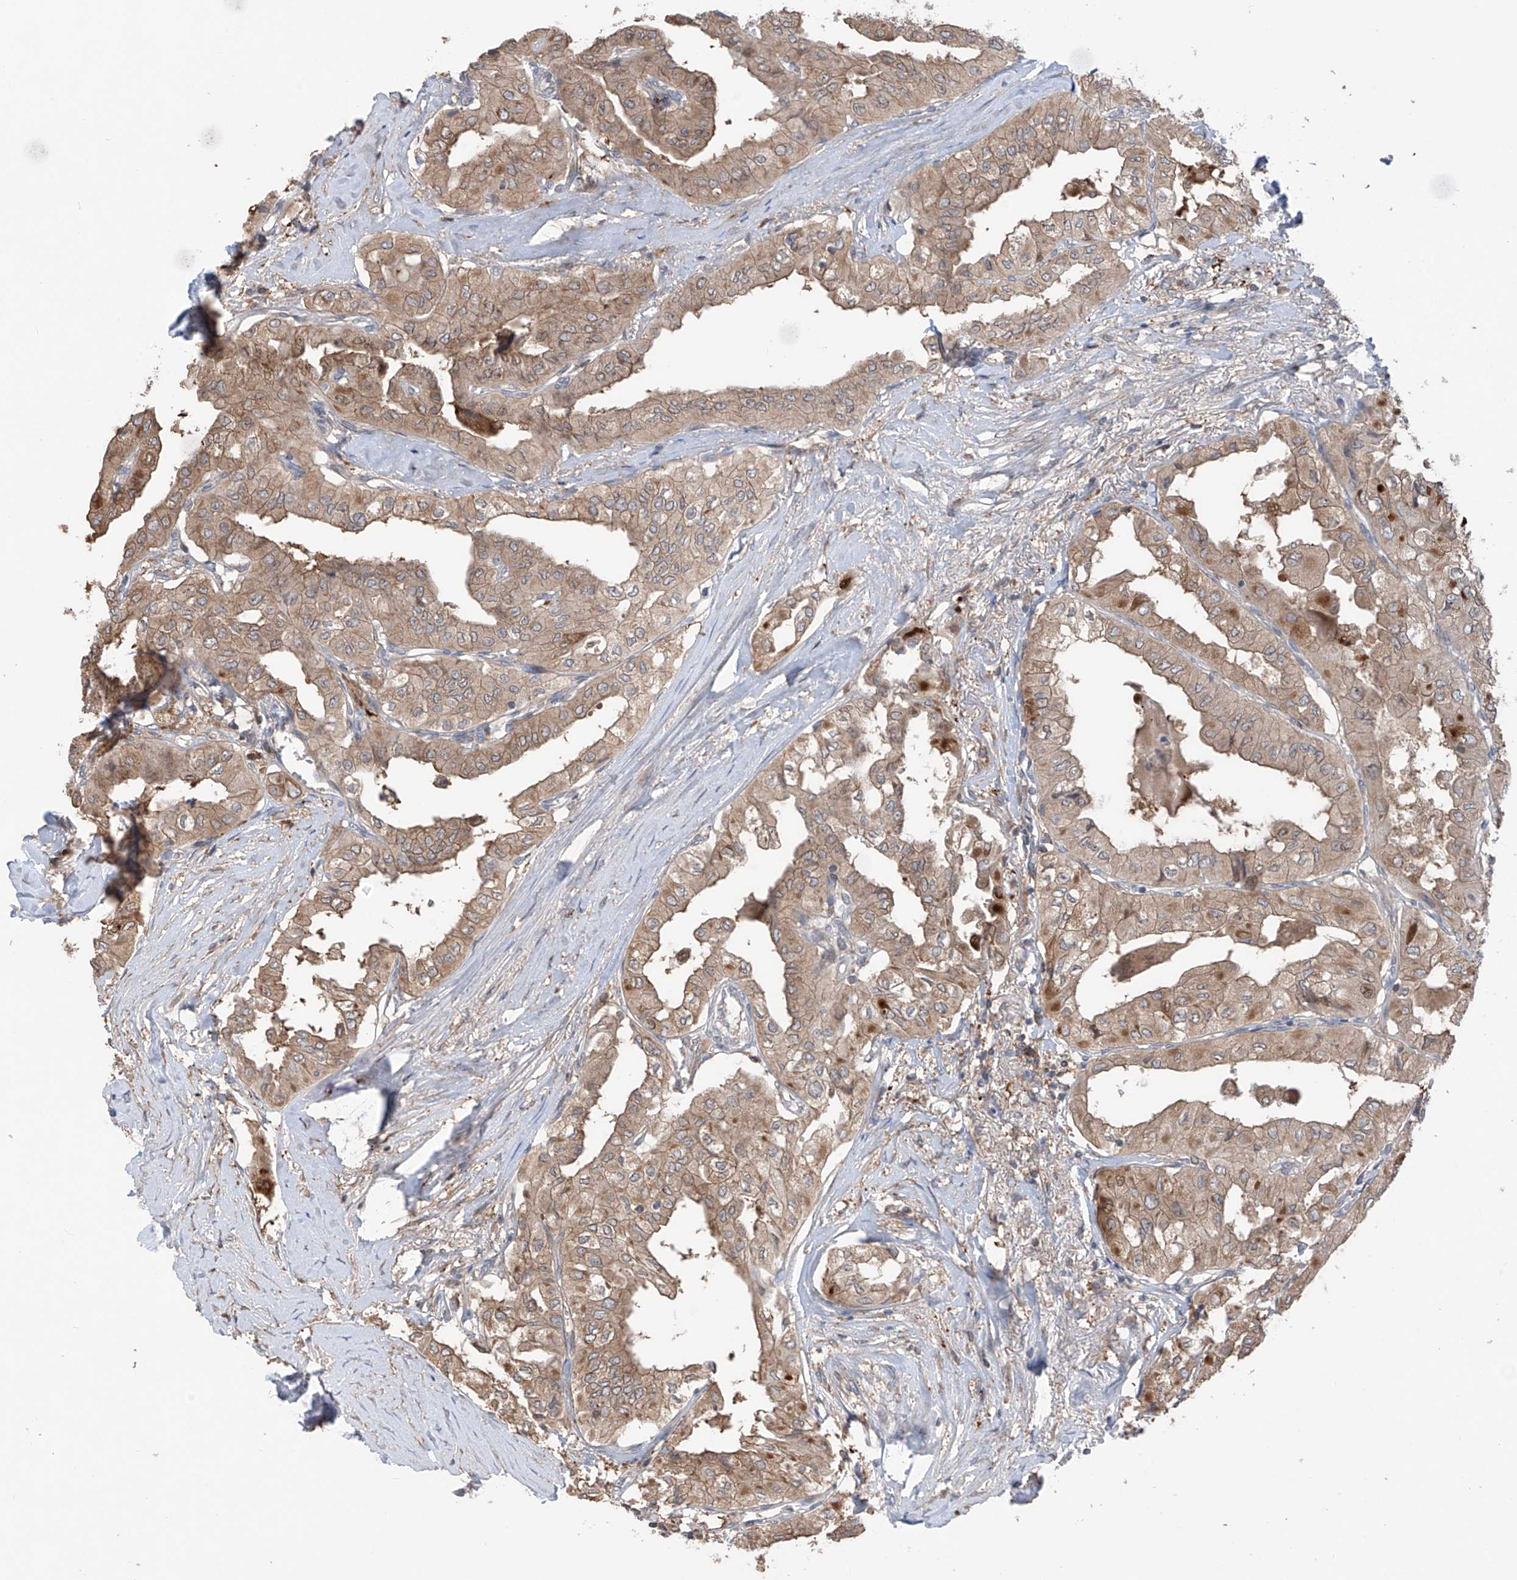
{"staining": {"intensity": "moderate", "quantity": ">75%", "location": "cytoplasmic/membranous"}, "tissue": "thyroid cancer", "cell_type": "Tumor cells", "image_type": "cancer", "snomed": [{"axis": "morphology", "description": "Papillary adenocarcinoma, NOS"}, {"axis": "topography", "description": "Thyroid gland"}], "caption": "DAB immunohistochemical staining of human papillary adenocarcinoma (thyroid) exhibits moderate cytoplasmic/membranous protein expression in about >75% of tumor cells.", "gene": "SAMD3", "patient": {"sex": "female", "age": 59}}